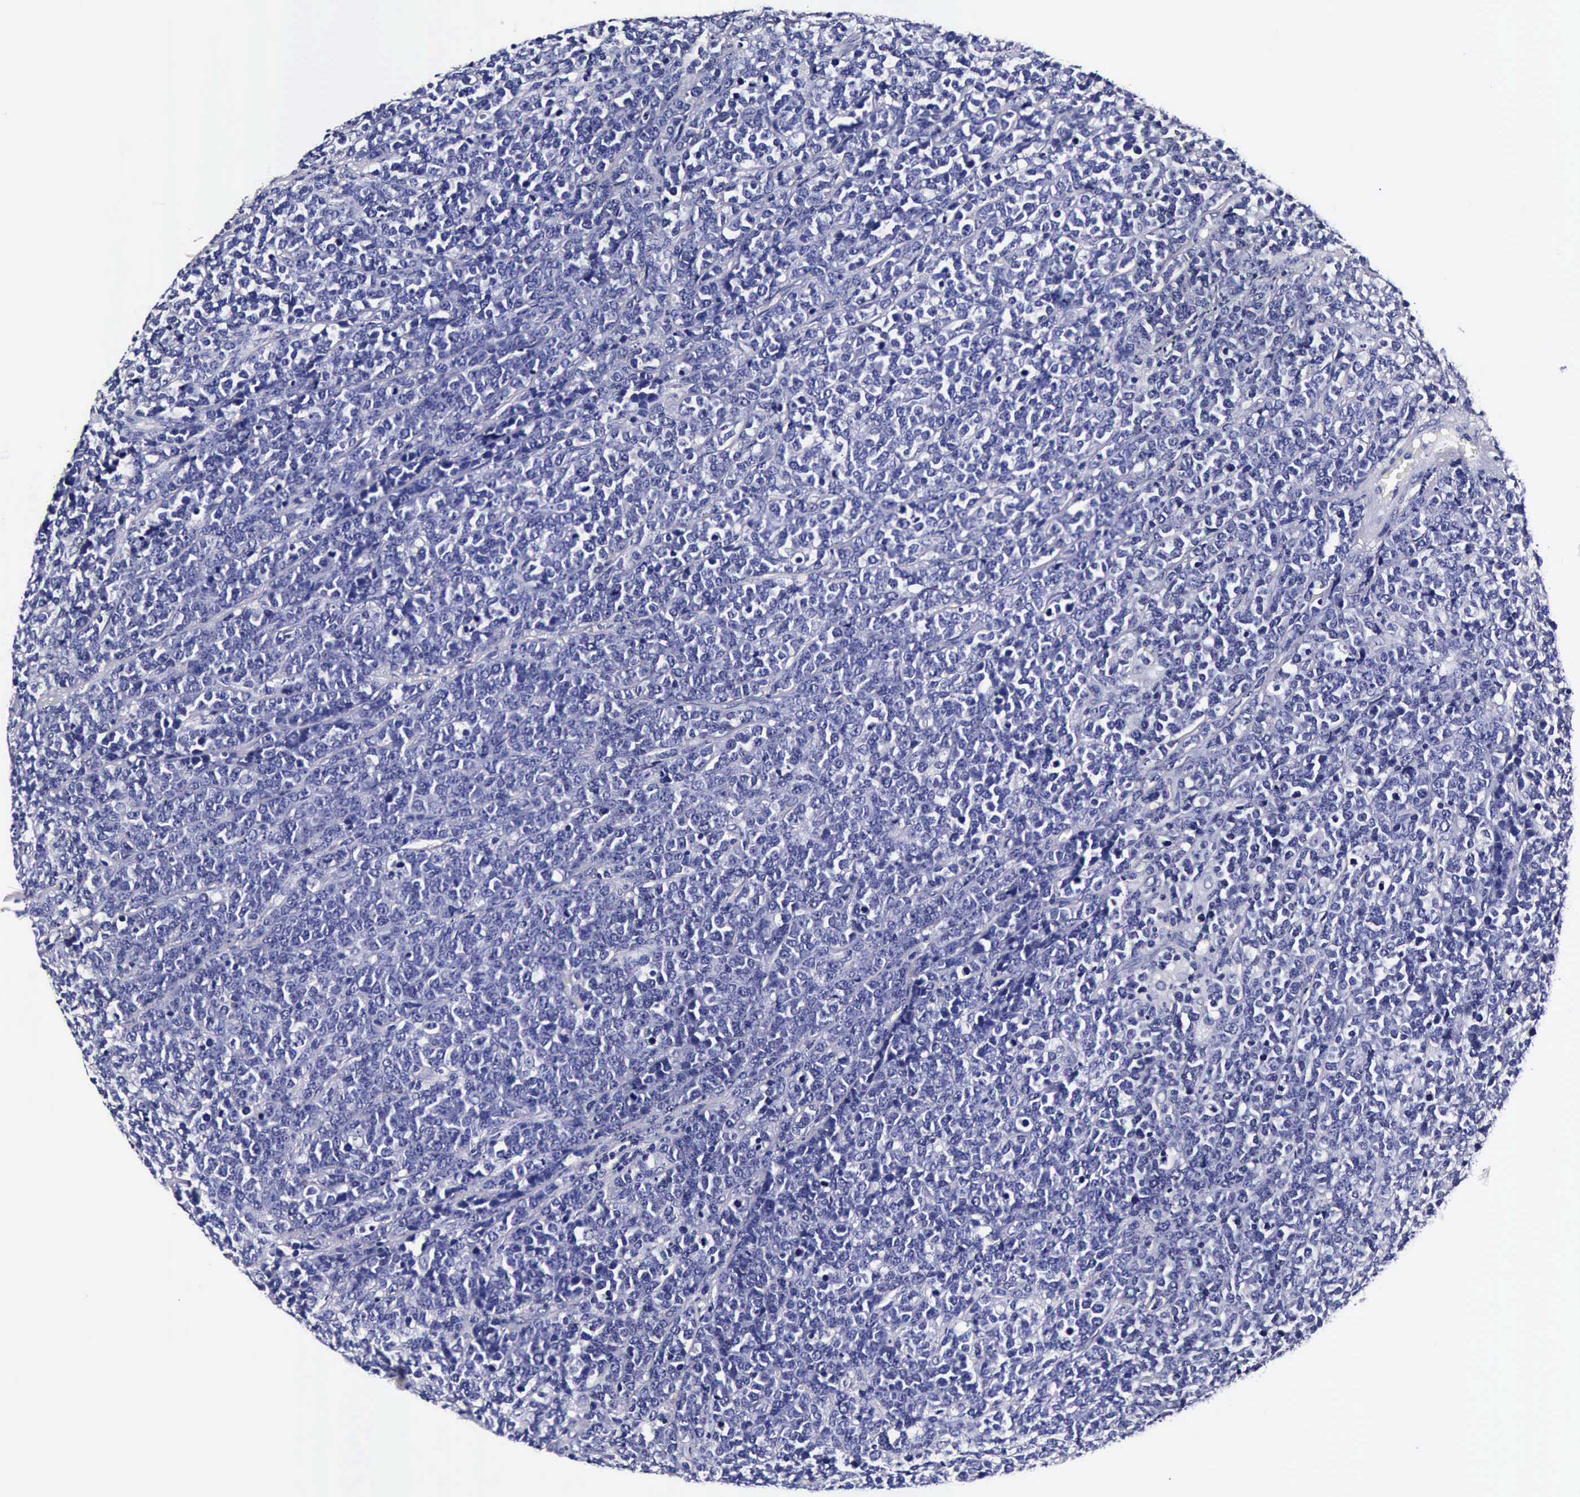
{"staining": {"intensity": "negative", "quantity": "none", "location": "none"}, "tissue": "lymphoma", "cell_type": "Tumor cells", "image_type": "cancer", "snomed": [{"axis": "morphology", "description": "Malignant lymphoma, non-Hodgkin's type, High grade"}, {"axis": "topography", "description": "Small intestine"}, {"axis": "topography", "description": "Colon"}], "caption": "There is no significant expression in tumor cells of malignant lymphoma, non-Hodgkin's type (high-grade).", "gene": "IAPP", "patient": {"sex": "male", "age": 8}}